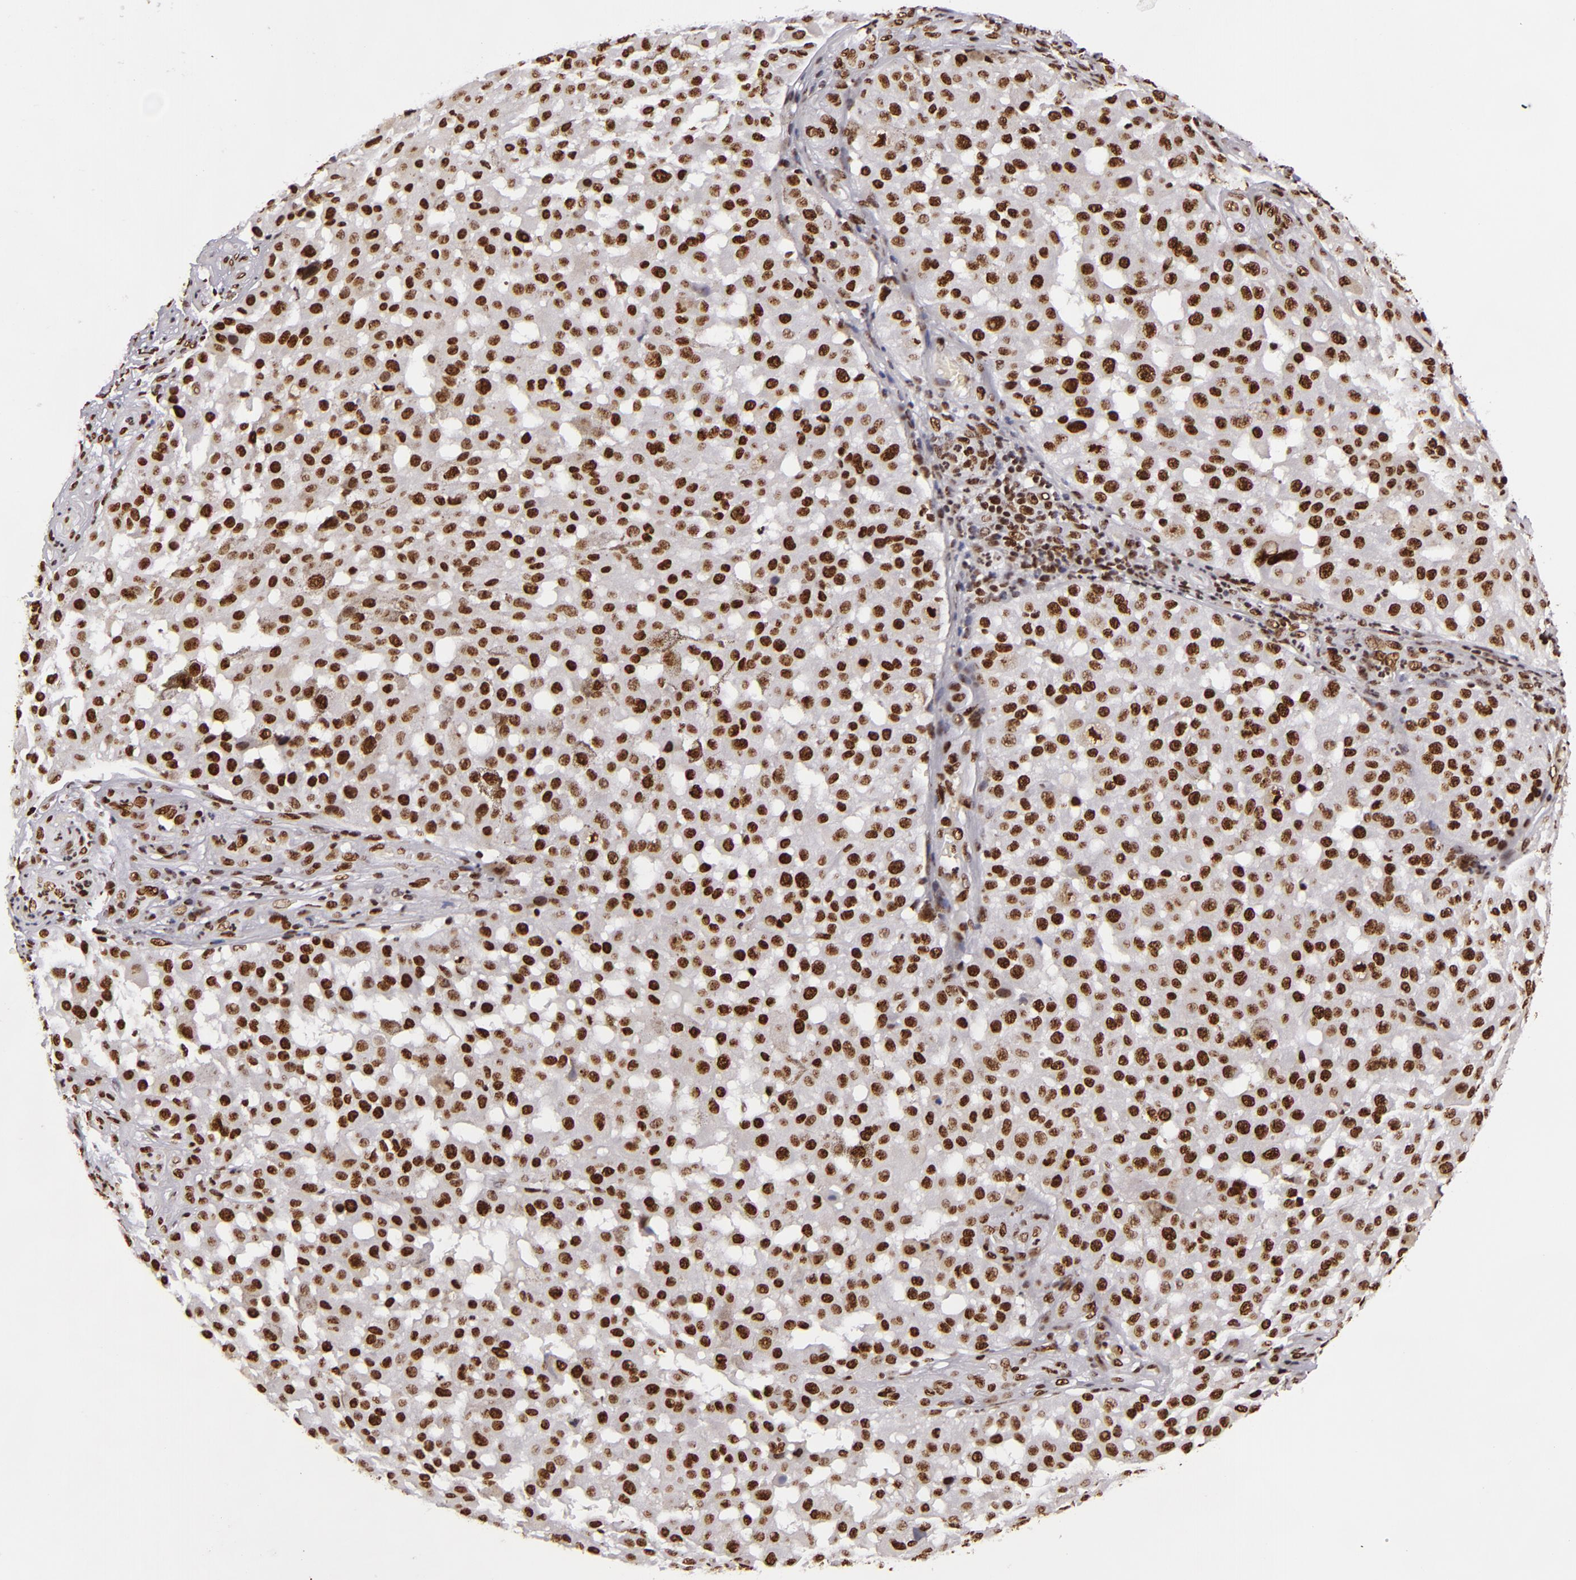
{"staining": {"intensity": "strong", "quantity": ">75%", "location": "nuclear"}, "tissue": "melanoma", "cell_type": "Tumor cells", "image_type": "cancer", "snomed": [{"axis": "morphology", "description": "Malignant melanoma, NOS"}, {"axis": "topography", "description": "Skin"}], "caption": "Strong nuclear expression is present in approximately >75% of tumor cells in melanoma. The protein of interest is shown in brown color, while the nuclei are stained blue.", "gene": "SAFB", "patient": {"sex": "female", "age": 64}}